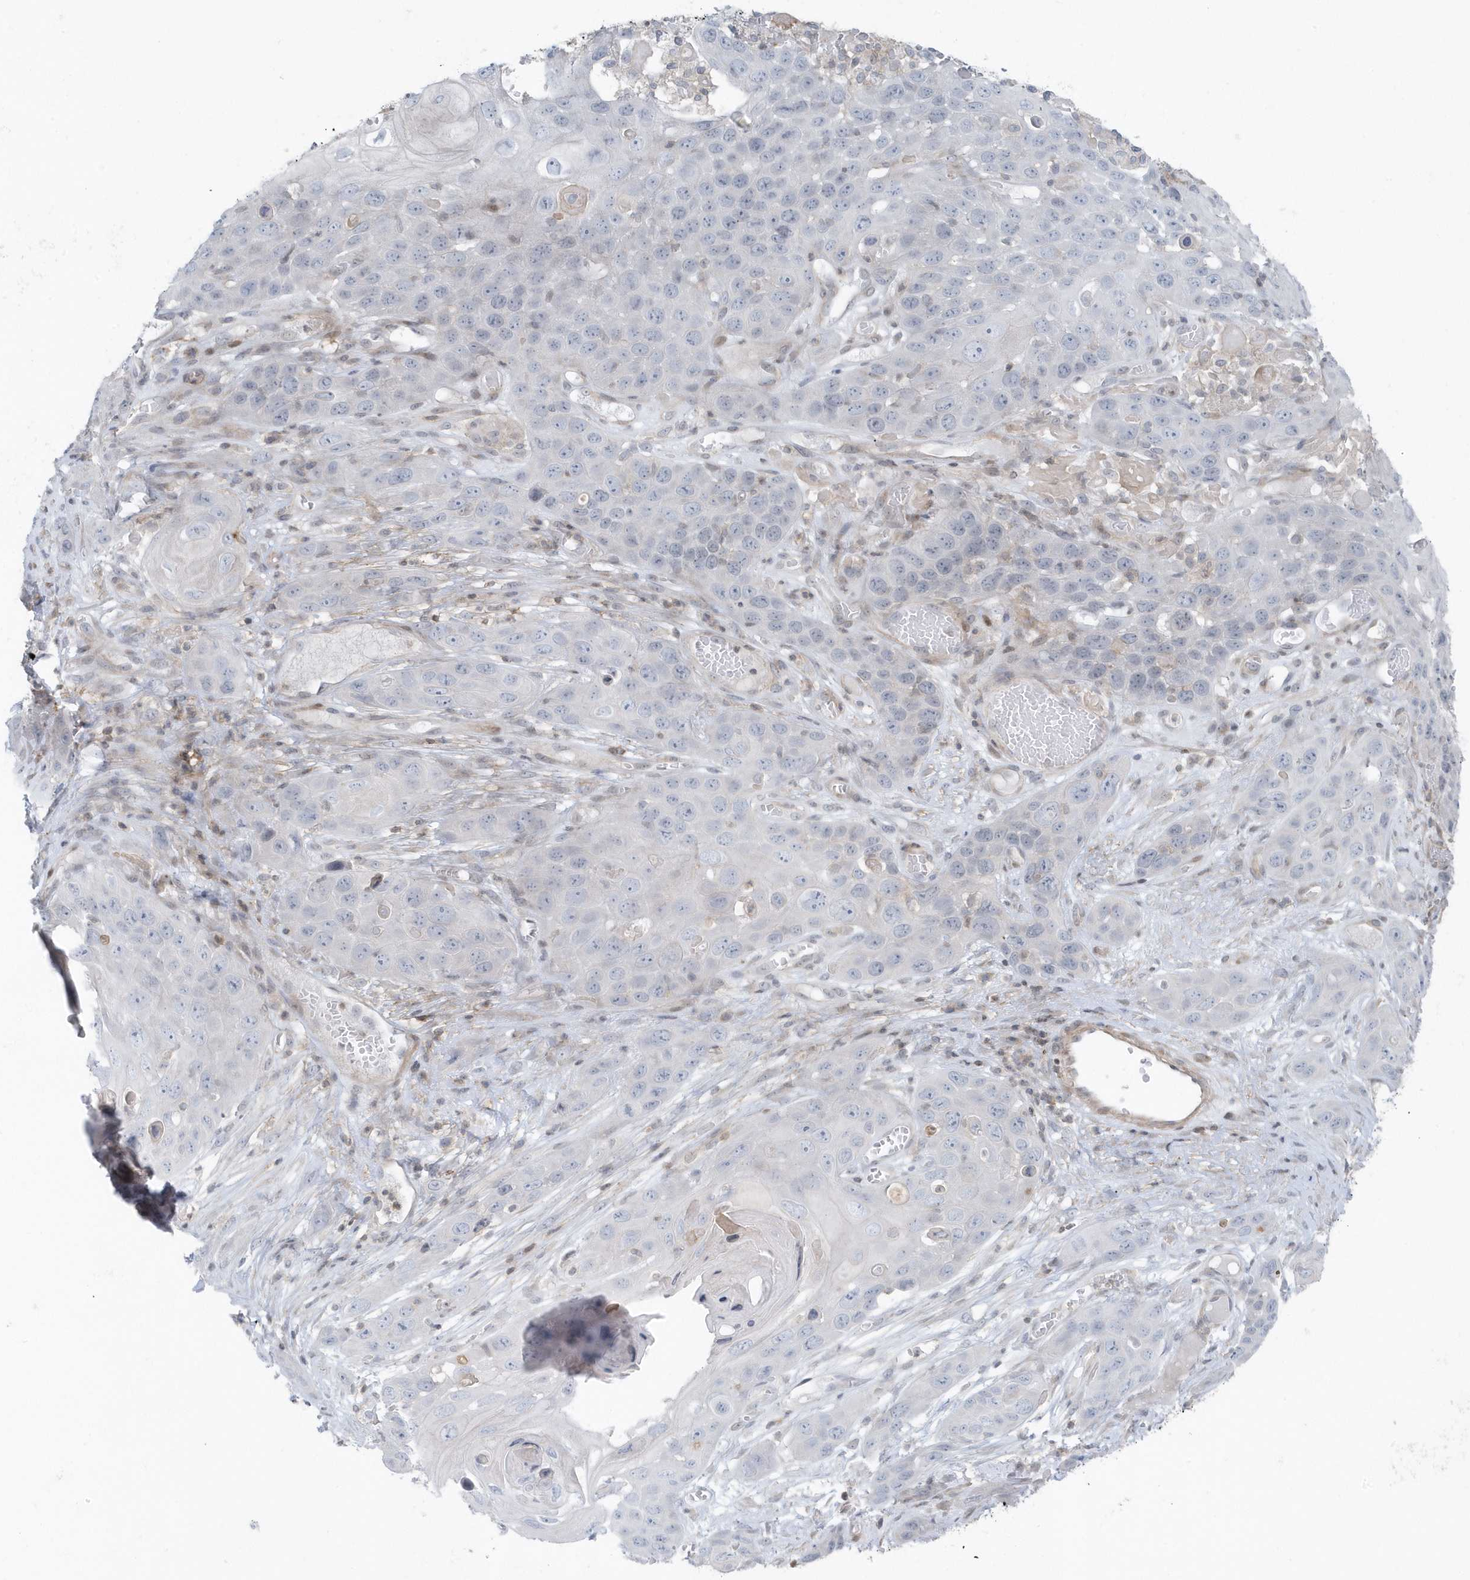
{"staining": {"intensity": "negative", "quantity": "none", "location": "none"}, "tissue": "skin cancer", "cell_type": "Tumor cells", "image_type": "cancer", "snomed": [{"axis": "morphology", "description": "Squamous cell carcinoma, NOS"}, {"axis": "topography", "description": "Skin"}], "caption": "Immunohistochemistry image of neoplastic tissue: skin cancer stained with DAB reveals no significant protein positivity in tumor cells.", "gene": "CACNB2", "patient": {"sex": "male", "age": 55}}